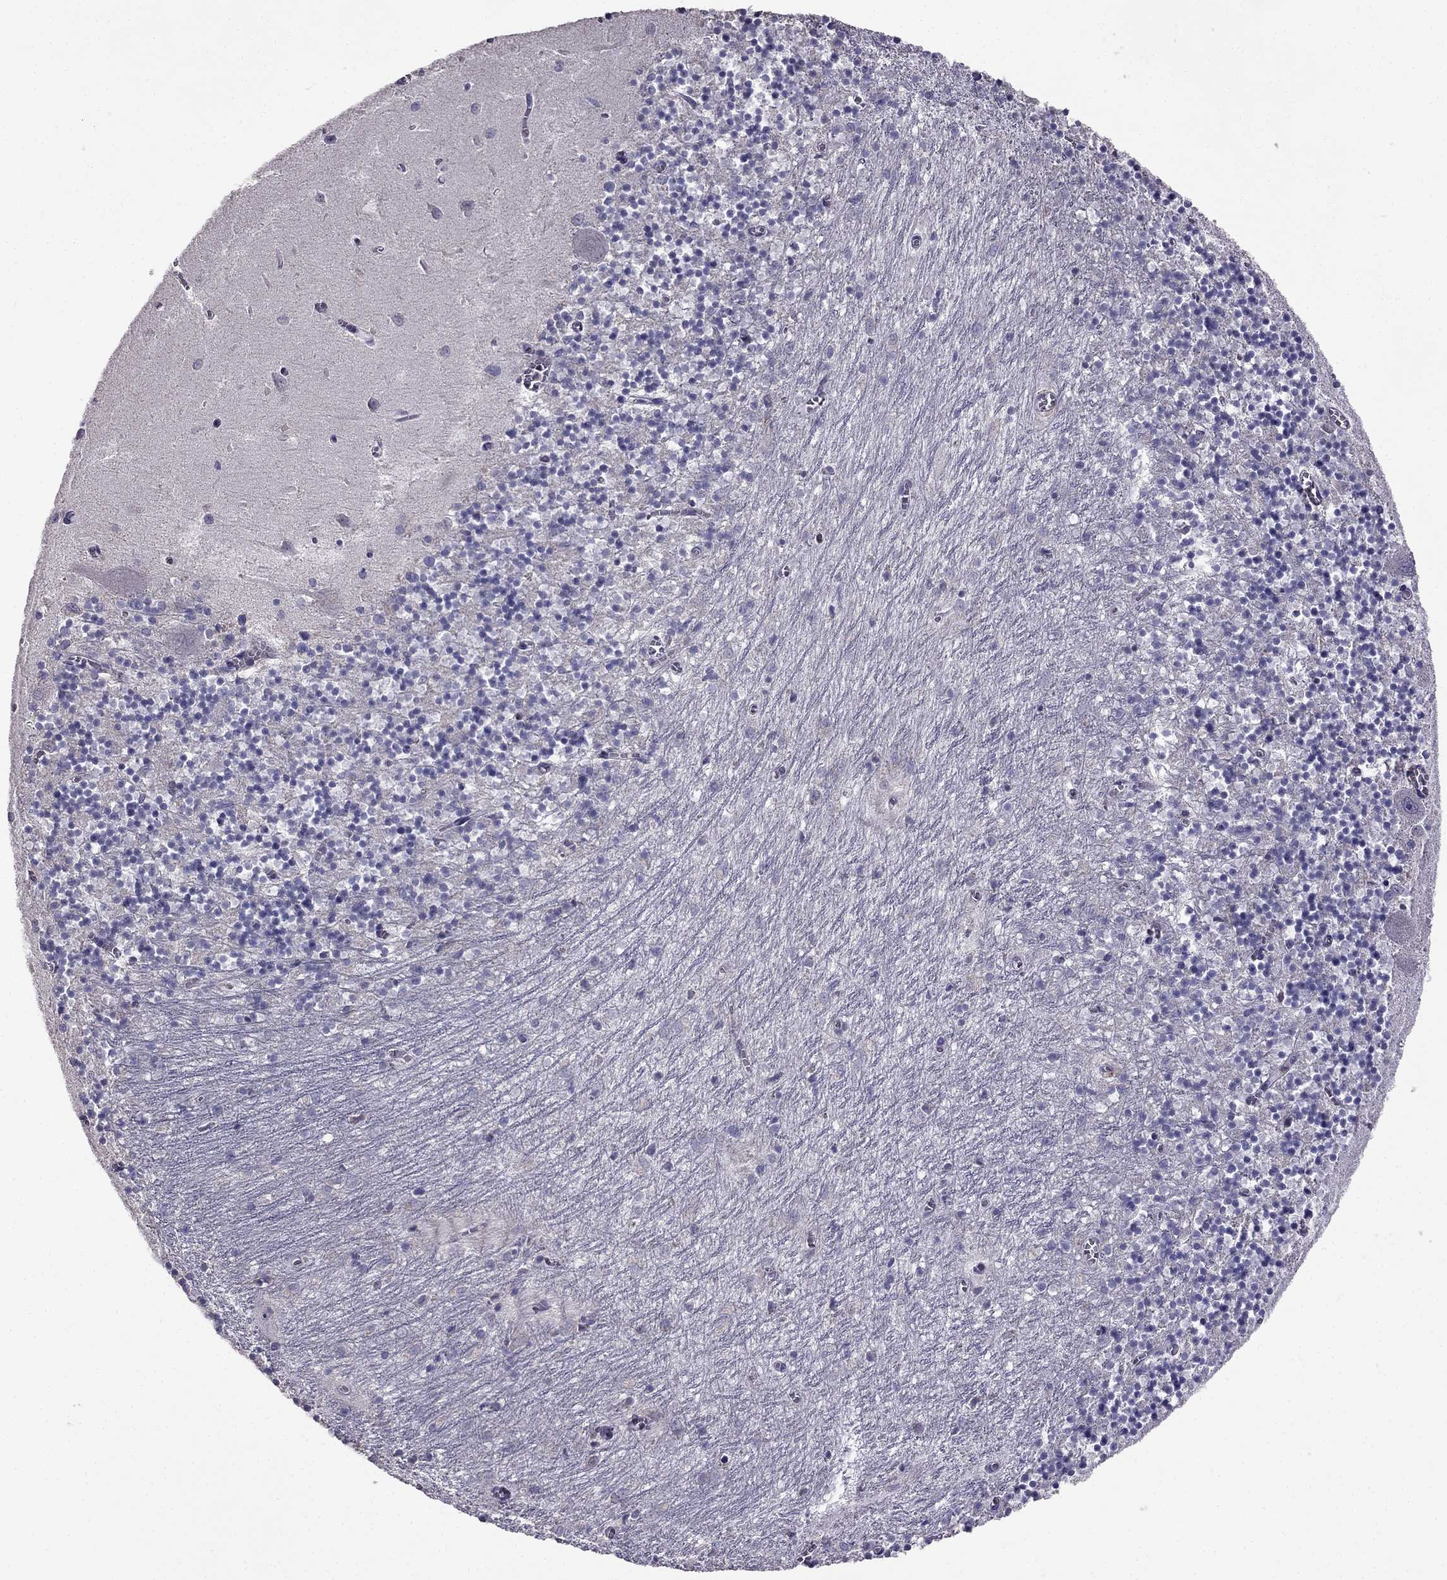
{"staining": {"intensity": "negative", "quantity": "none", "location": "none"}, "tissue": "cerebellum", "cell_type": "Cells in granular layer", "image_type": "normal", "snomed": [{"axis": "morphology", "description": "Normal tissue, NOS"}, {"axis": "topography", "description": "Cerebellum"}], "caption": "Immunohistochemical staining of unremarkable human cerebellum reveals no significant positivity in cells in granular layer. The staining was performed using DAB (3,3'-diaminobenzidine) to visualize the protein expression in brown, while the nuclei were stained in blue with hematoxylin (Magnification: 20x).", "gene": "CDH9", "patient": {"sex": "female", "age": 64}}